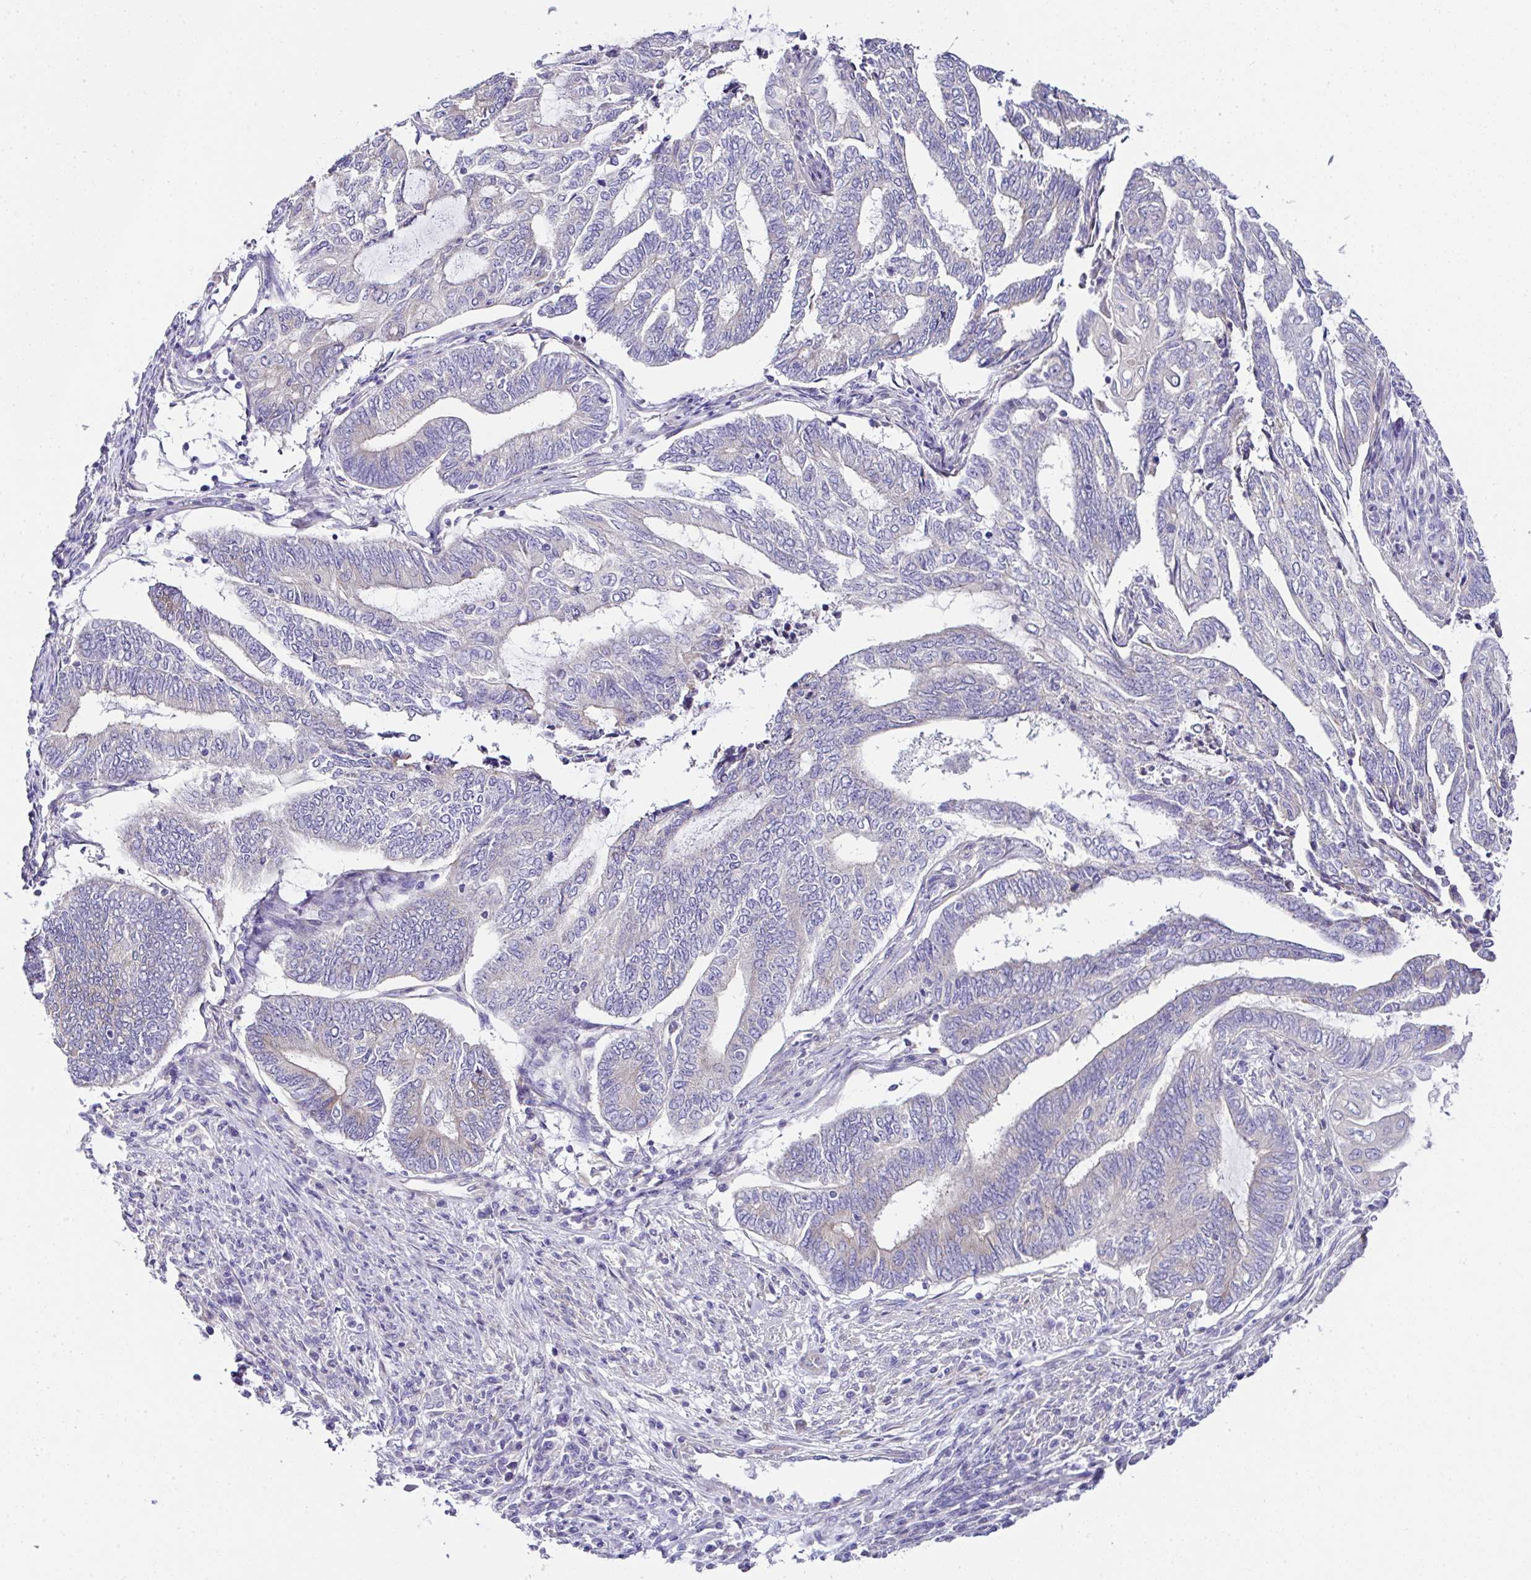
{"staining": {"intensity": "negative", "quantity": "none", "location": "none"}, "tissue": "endometrial cancer", "cell_type": "Tumor cells", "image_type": "cancer", "snomed": [{"axis": "morphology", "description": "Adenocarcinoma, NOS"}, {"axis": "topography", "description": "Uterus"}, {"axis": "topography", "description": "Endometrium"}], "caption": "Immunohistochemical staining of human endometrial adenocarcinoma reveals no significant positivity in tumor cells. (Stains: DAB IHC with hematoxylin counter stain, Microscopy: brightfield microscopy at high magnification).", "gene": "OR4P4", "patient": {"sex": "female", "age": 70}}